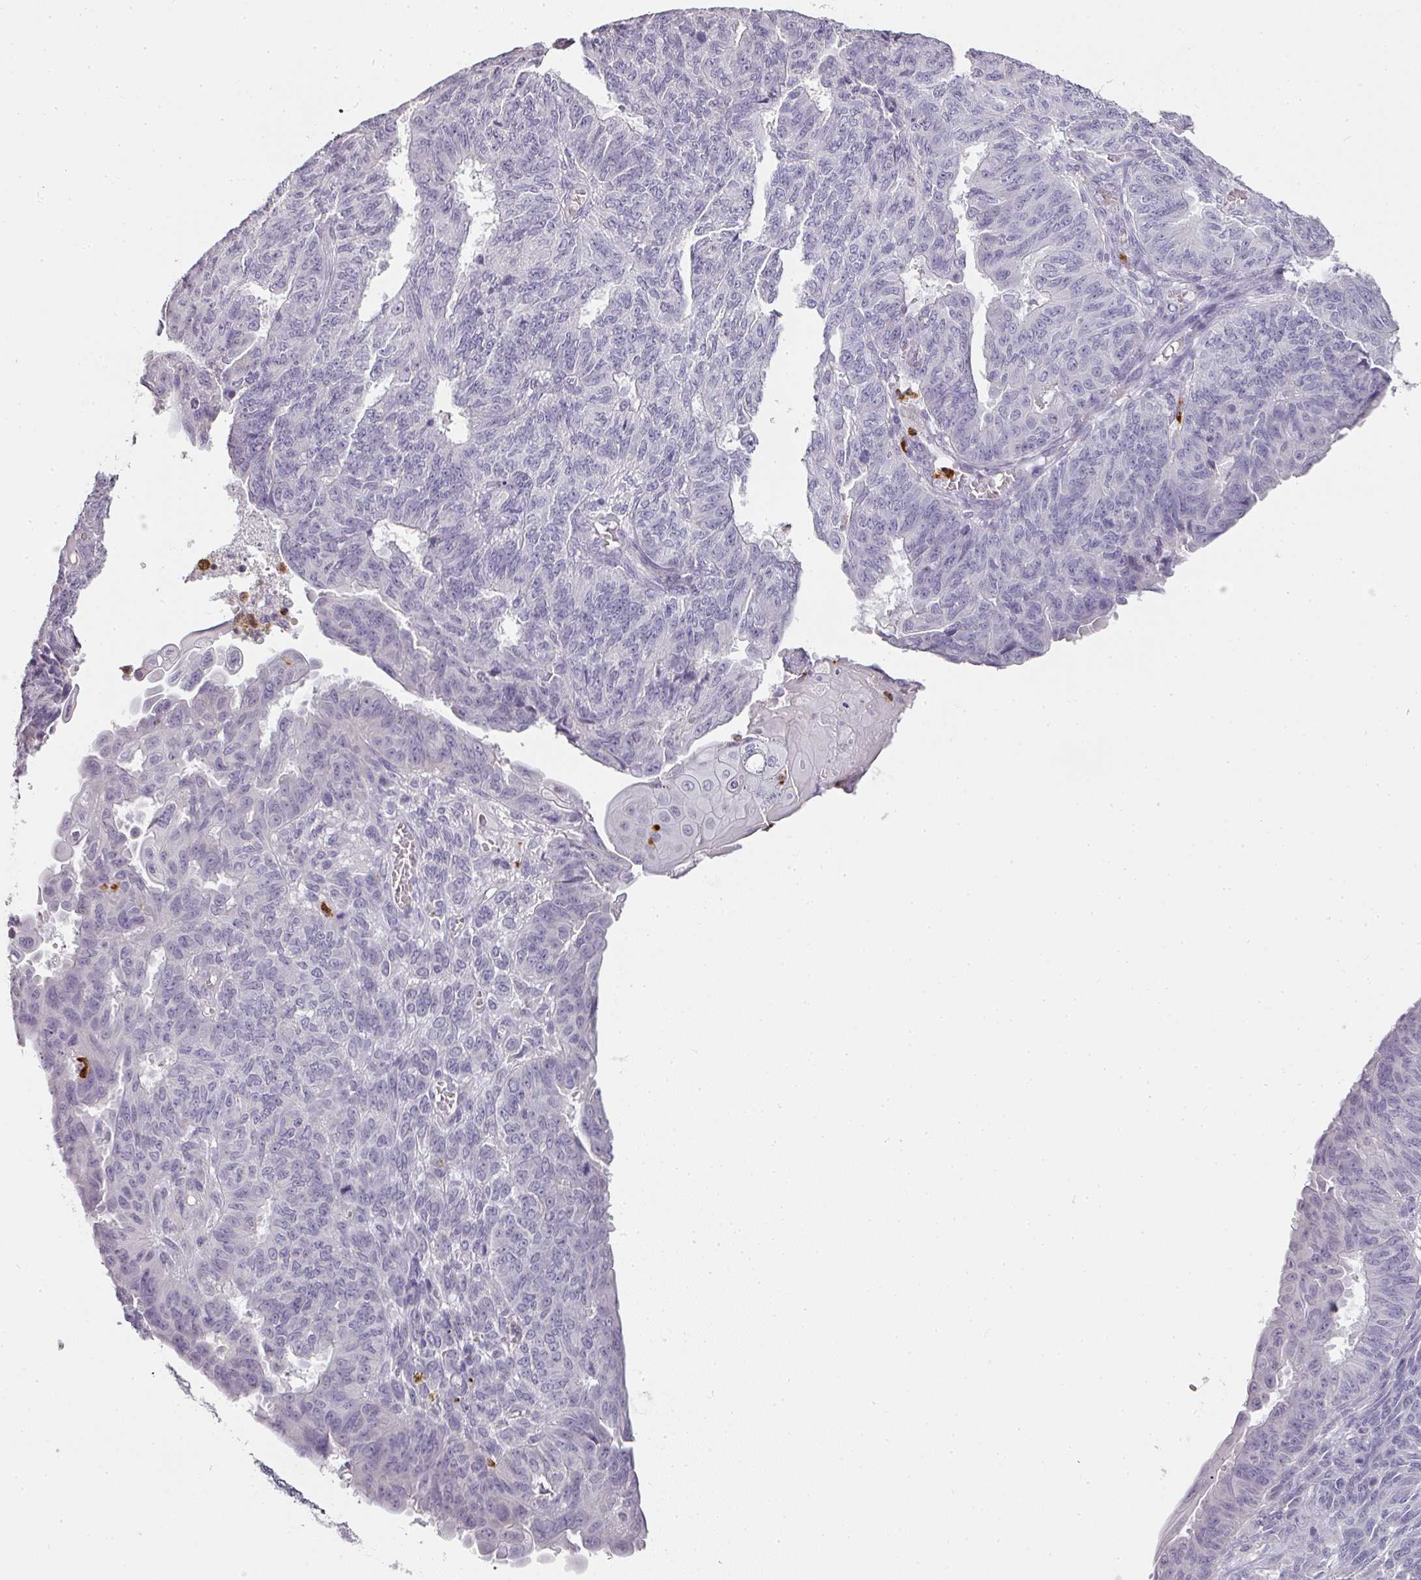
{"staining": {"intensity": "negative", "quantity": "none", "location": "none"}, "tissue": "endometrial cancer", "cell_type": "Tumor cells", "image_type": "cancer", "snomed": [{"axis": "morphology", "description": "Adenocarcinoma, NOS"}, {"axis": "topography", "description": "Endometrium"}], "caption": "Tumor cells are negative for protein expression in human endometrial cancer (adenocarcinoma).", "gene": "CAMP", "patient": {"sex": "female", "age": 32}}